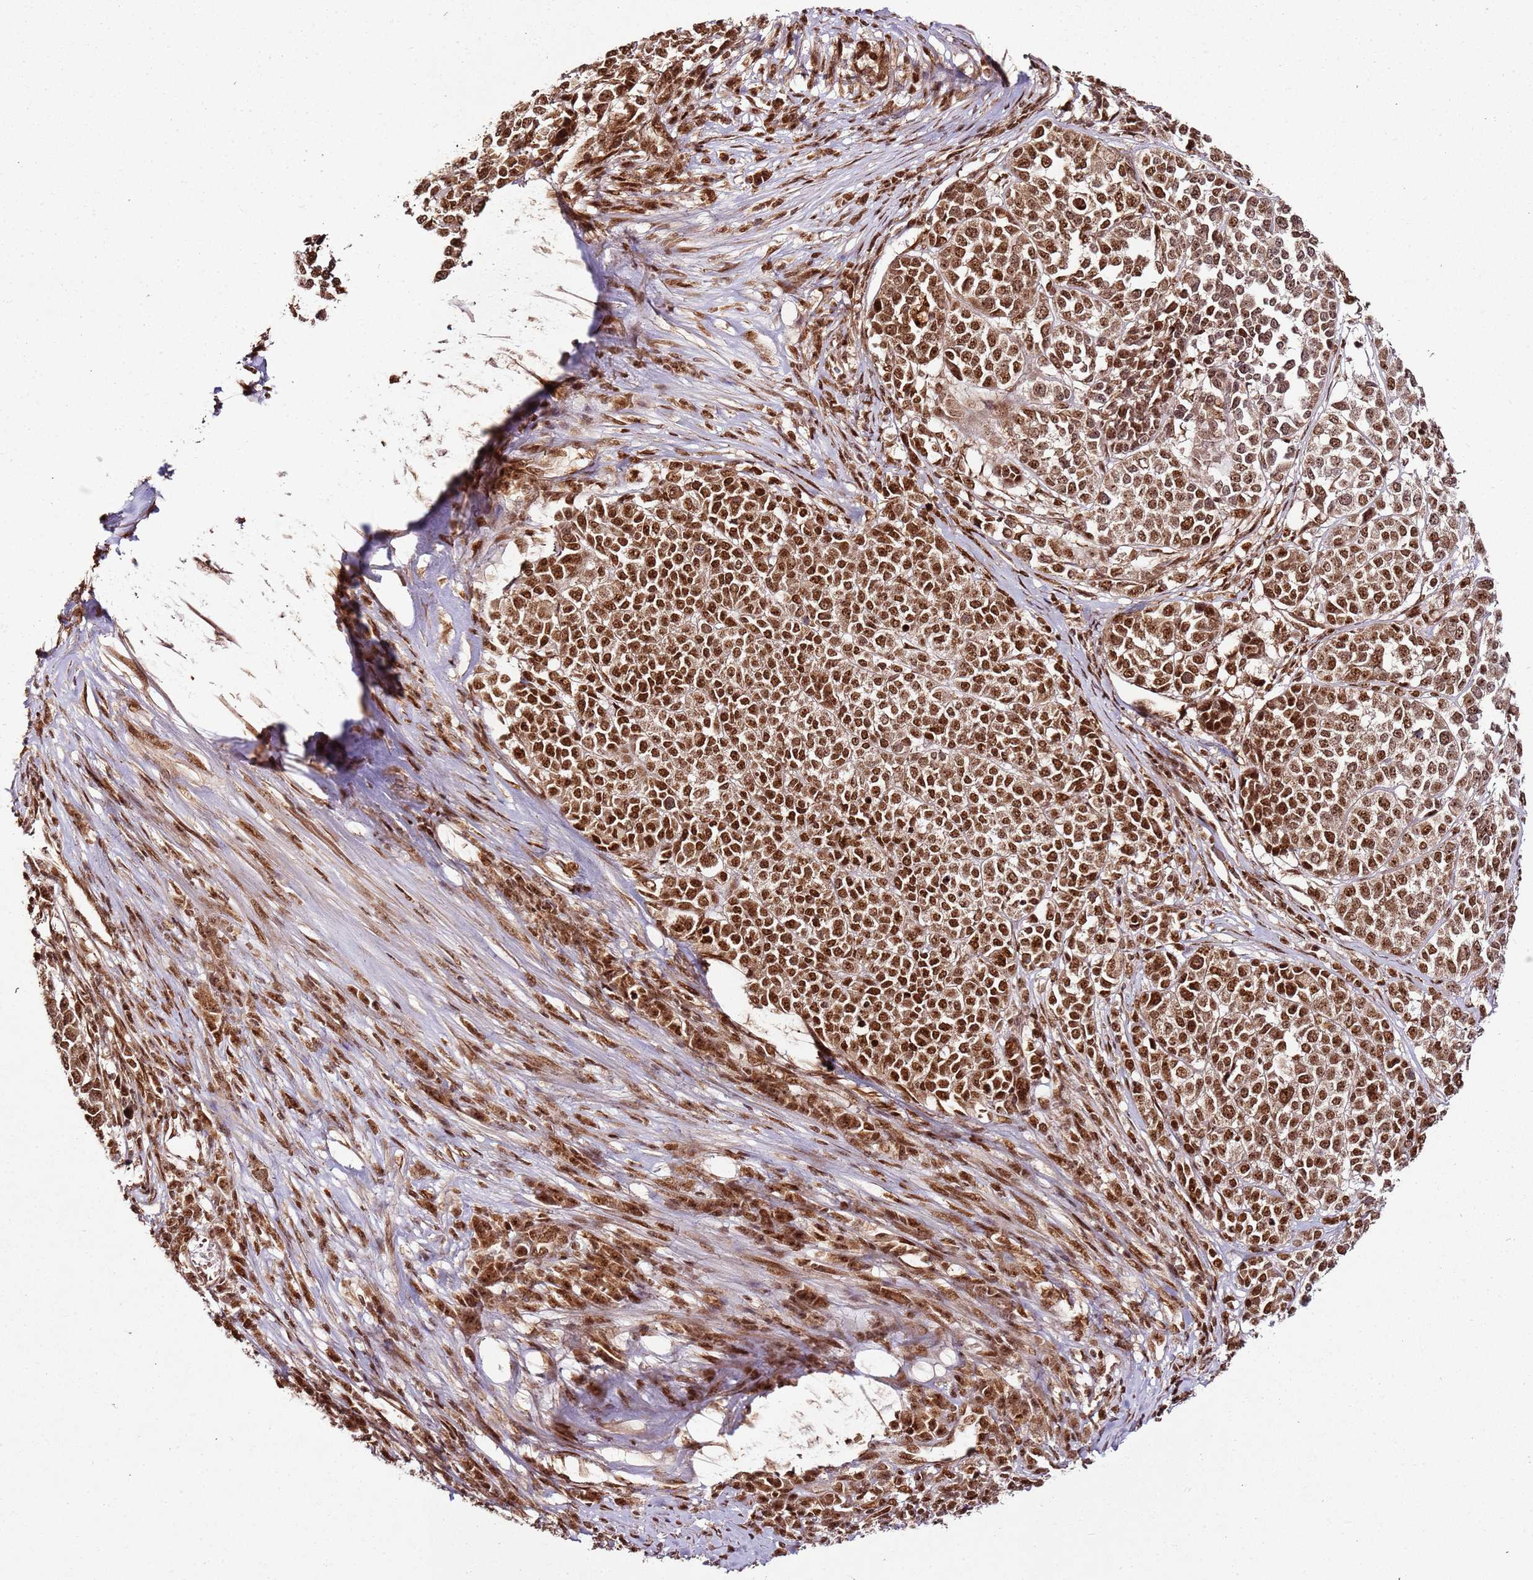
{"staining": {"intensity": "strong", "quantity": ">75%", "location": "nuclear"}, "tissue": "melanoma", "cell_type": "Tumor cells", "image_type": "cancer", "snomed": [{"axis": "morphology", "description": "Malignant melanoma, Metastatic site"}, {"axis": "topography", "description": "Lymph node"}], "caption": "Immunohistochemical staining of human malignant melanoma (metastatic site) shows high levels of strong nuclear protein expression in approximately >75% of tumor cells.", "gene": "XRN2", "patient": {"sex": "male", "age": 44}}